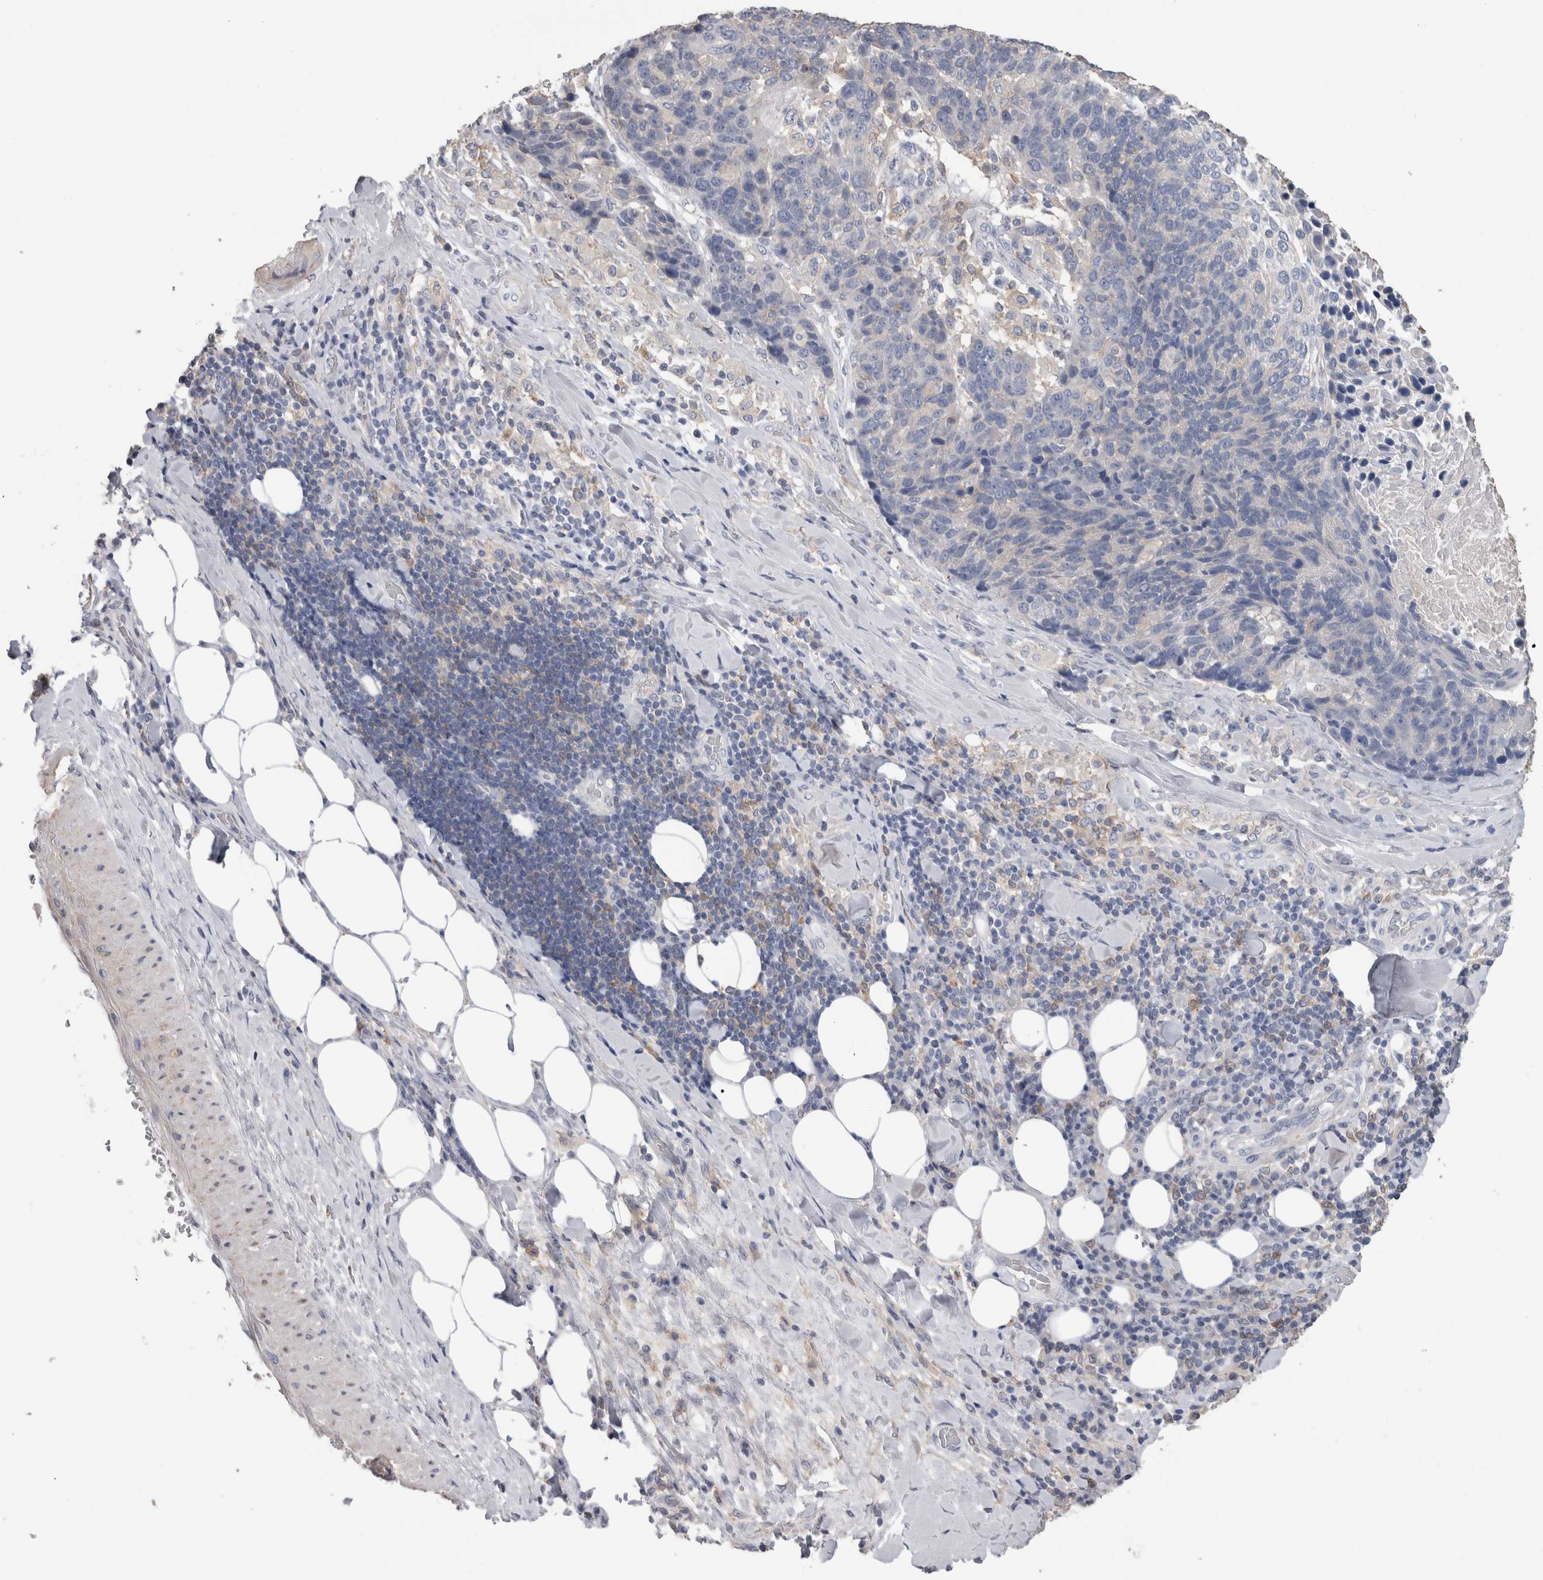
{"staining": {"intensity": "negative", "quantity": "none", "location": "none"}, "tissue": "lung cancer", "cell_type": "Tumor cells", "image_type": "cancer", "snomed": [{"axis": "morphology", "description": "Squamous cell carcinoma, NOS"}, {"axis": "topography", "description": "Lung"}], "caption": "There is no significant positivity in tumor cells of lung cancer (squamous cell carcinoma).", "gene": "SCRN1", "patient": {"sex": "male", "age": 66}}